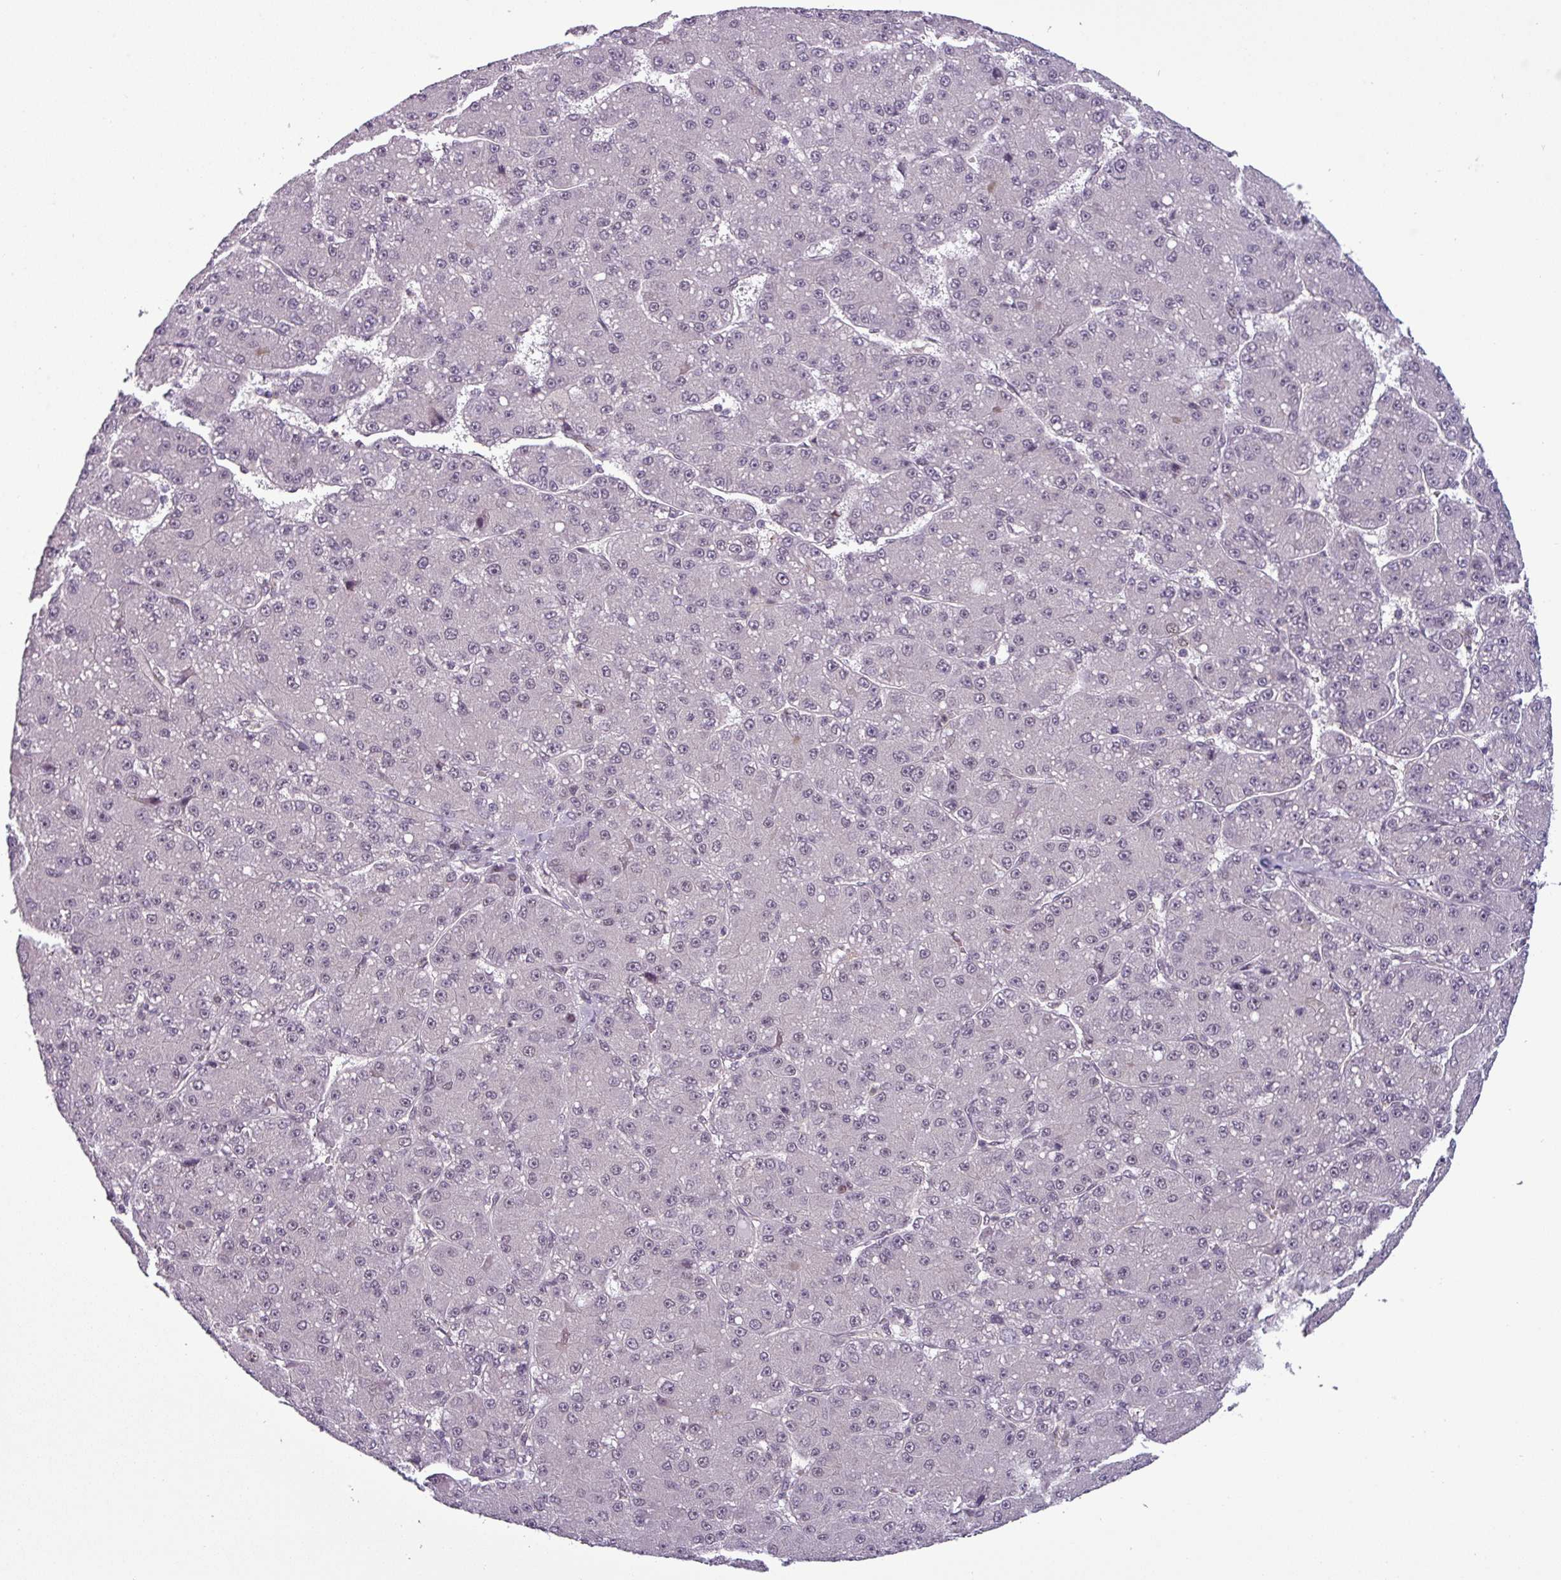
{"staining": {"intensity": "negative", "quantity": "none", "location": "none"}, "tissue": "liver cancer", "cell_type": "Tumor cells", "image_type": "cancer", "snomed": [{"axis": "morphology", "description": "Carcinoma, Hepatocellular, NOS"}, {"axis": "topography", "description": "Liver"}], "caption": "A high-resolution photomicrograph shows immunohistochemistry (IHC) staining of liver cancer (hepatocellular carcinoma), which displays no significant positivity in tumor cells.", "gene": "NPFFR1", "patient": {"sex": "male", "age": 67}}